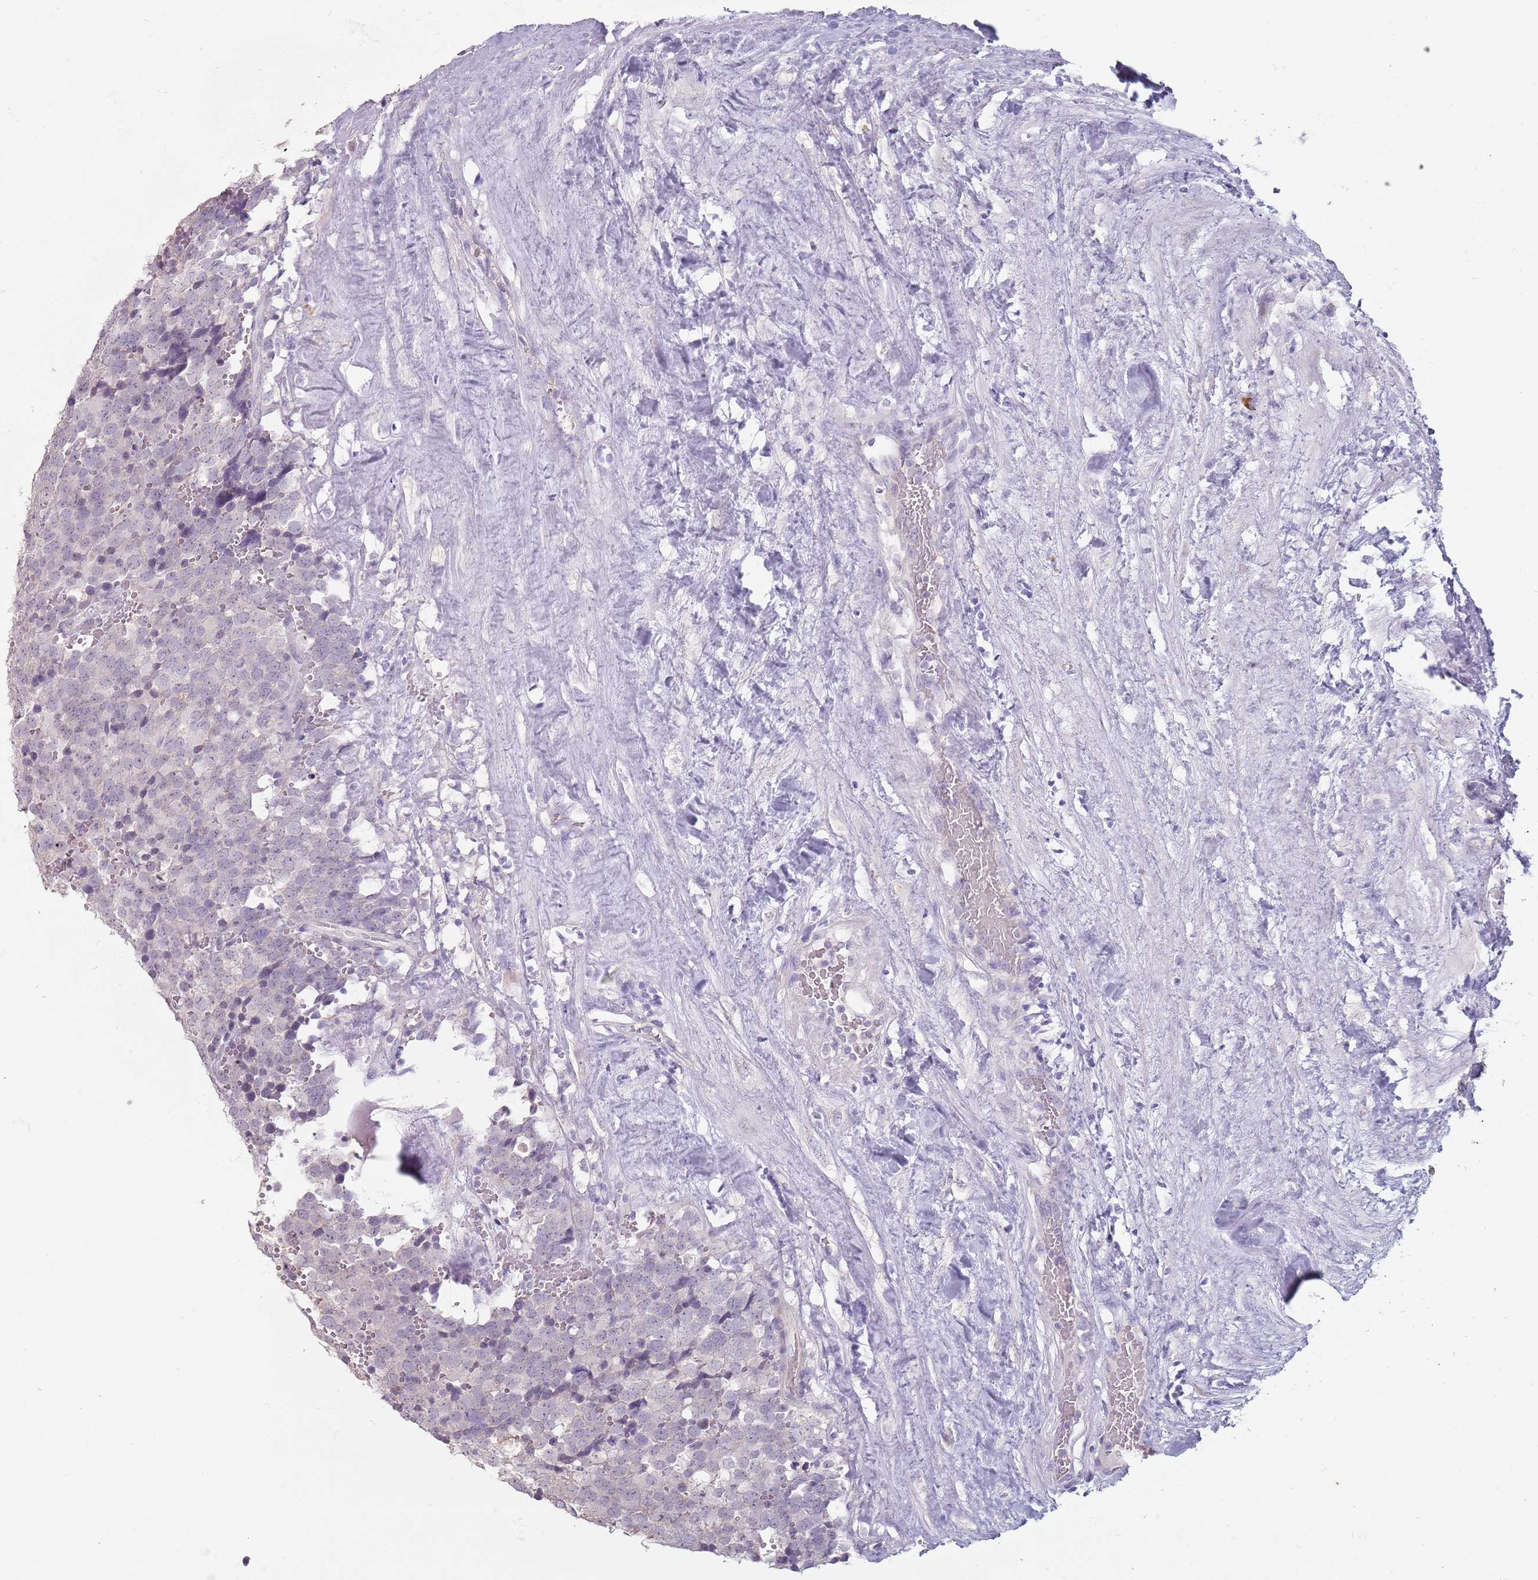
{"staining": {"intensity": "negative", "quantity": "none", "location": "none"}, "tissue": "testis cancer", "cell_type": "Tumor cells", "image_type": "cancer", "snomed": [{"axis": "morphology", "description": "Seminoma, NOS"}, {"axis": "topography", "description": "Testis"}], "caption": "Photomicrograph shows no protein staining in tumor cells of testis seminoma tissue.", "gene": "STYK1", "patient": {"sex": "male", "age": 71}}